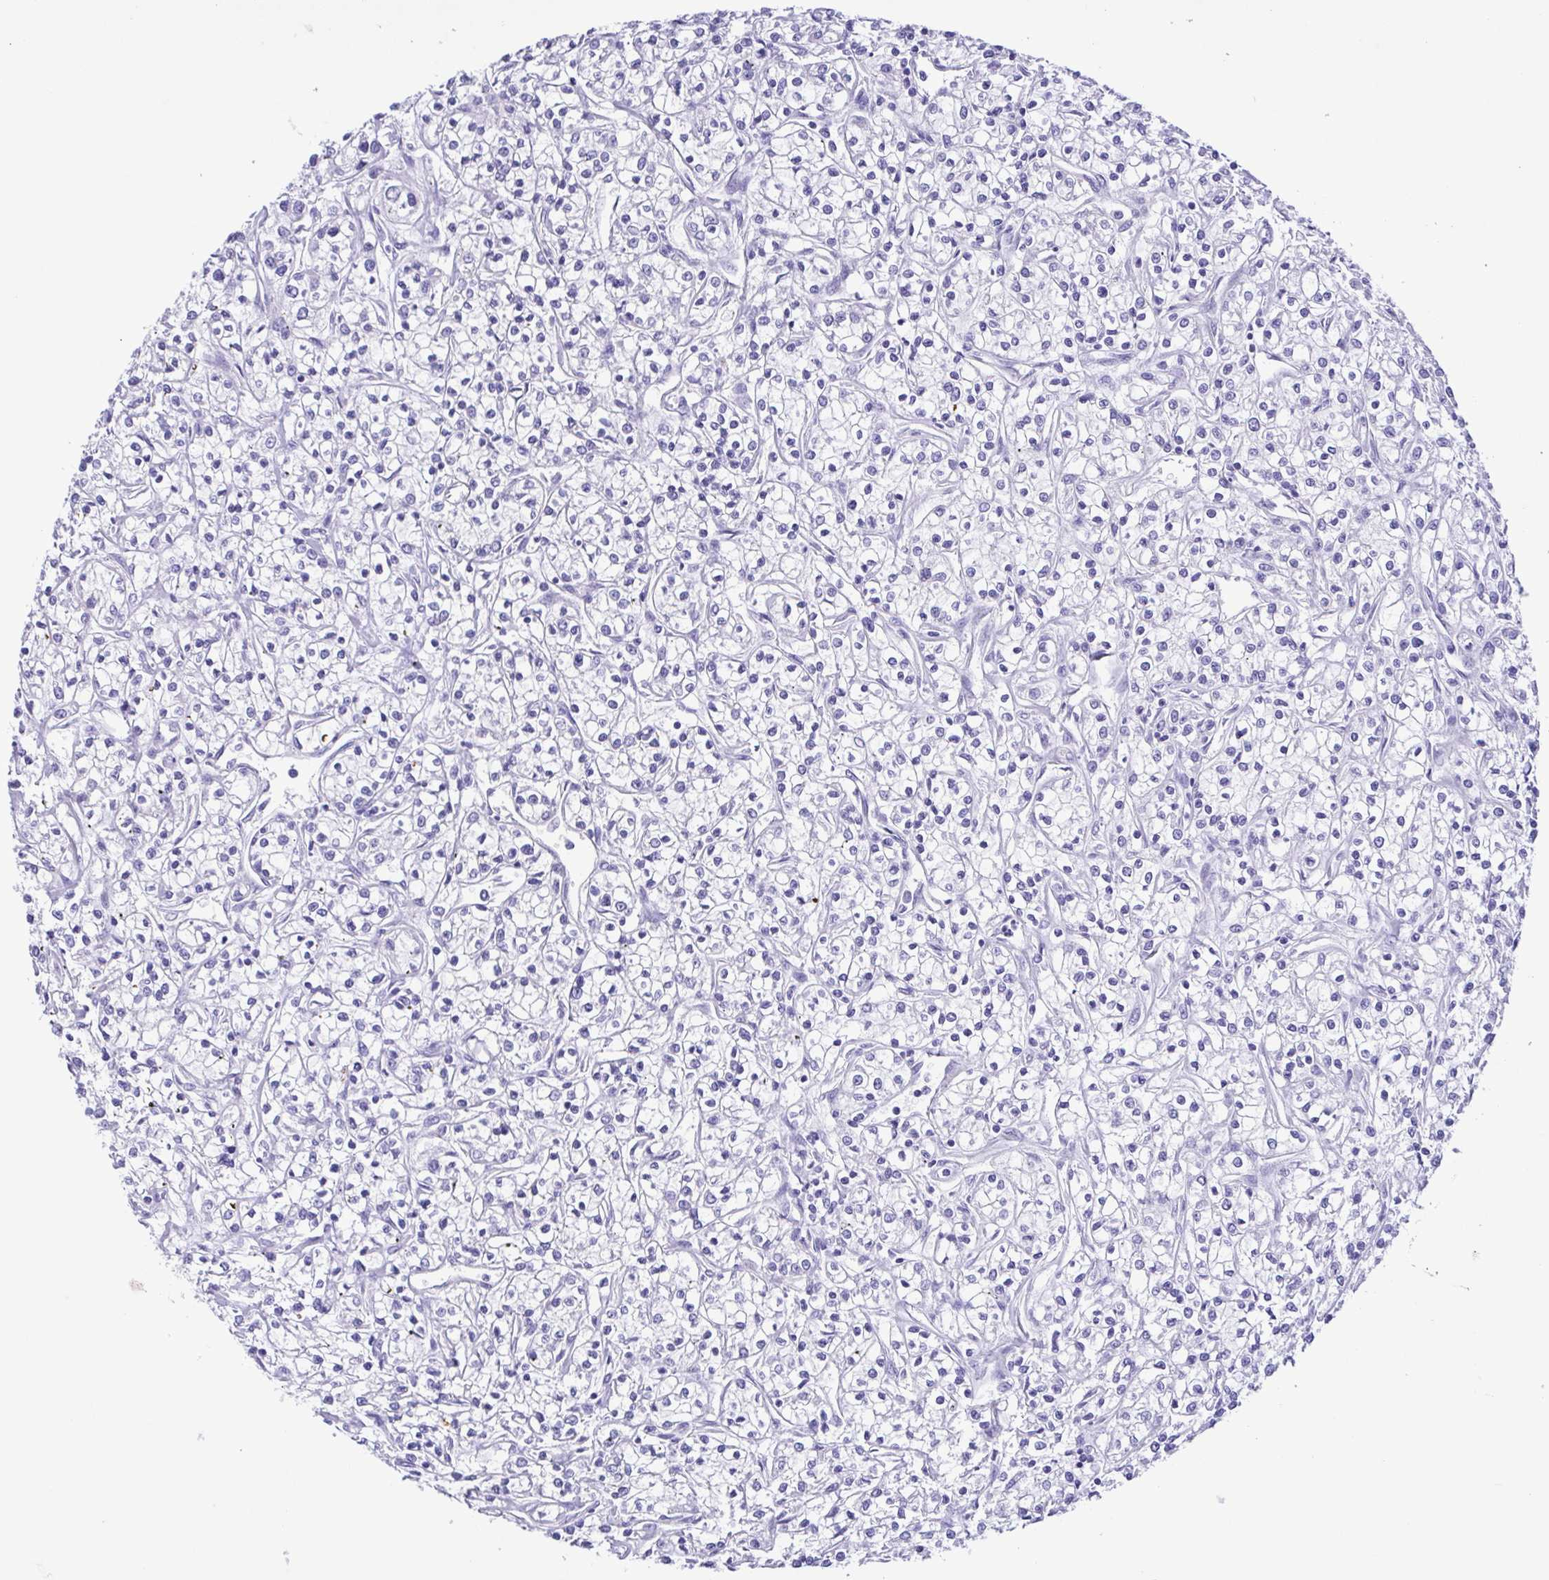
{"staining": {"intensity": "negative", "quantity": "none", "location": "none"}, "tissue": "renal cancer", "cell_type": "Tumor cells", "image_type": "cancer", "snomed": [{"axis": "morphology", "description": "Adenocarcinoma, NOS"}, {"axis": "topography", "description": "Kidney"}], "caption": "Immunohistochemistry (IHC) image of adenocarcinoma (renal) stained for a protein (brown), which shows no staining in tumor cells. Brightfield microscopy of immunohistochemistry stained with DAB (brown) and hematoxylin (blue), captured at high magnification.", "gene": "OVGP1", "patient": {"sex": "female", "age": 59}}